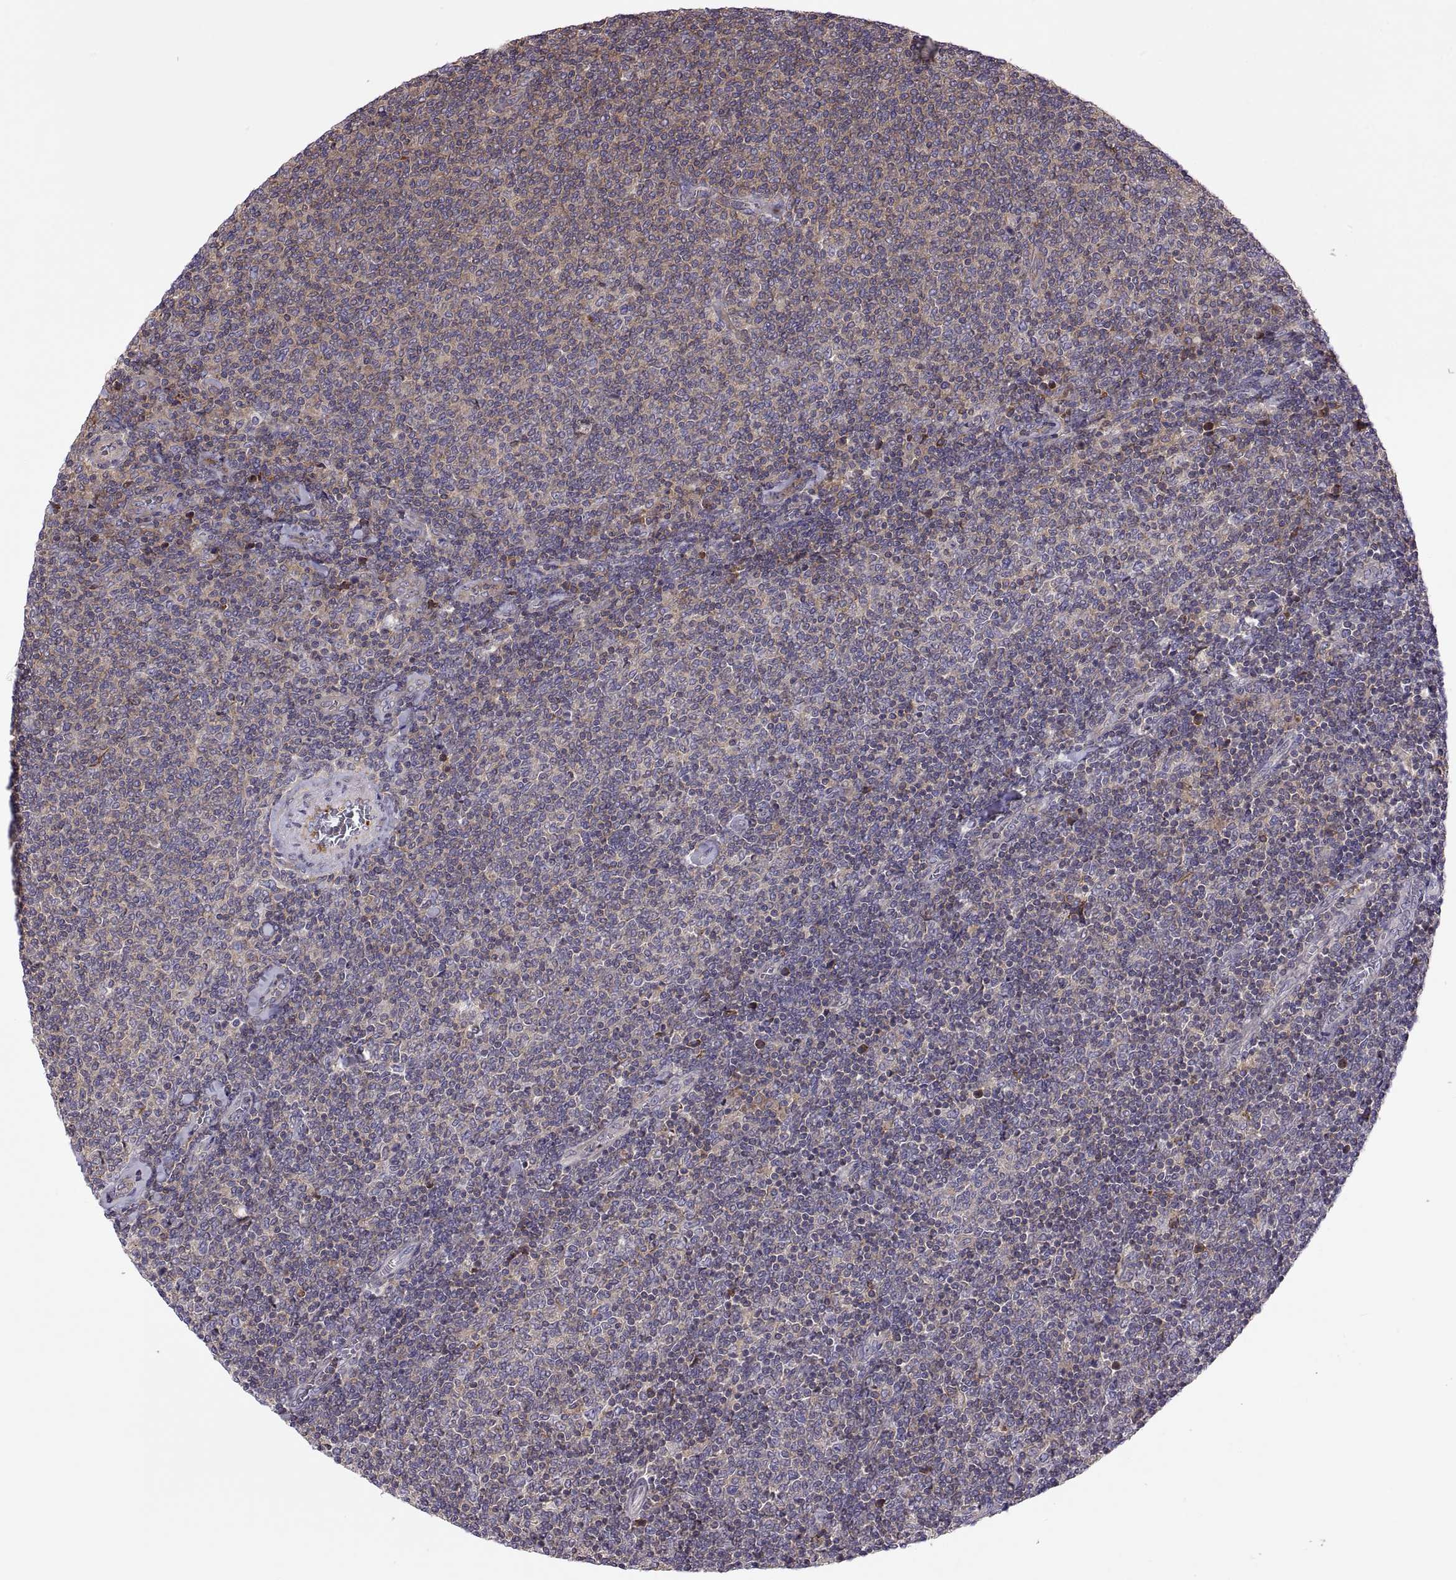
{"staining": {"intensity": "weak", "quantity": "25%-75%", "location": "cytoplasmic/membranous"}, "tissue": "lymphoma", "cell_type": "Tumor cells", "image_type": "cancer", "snomed": [{"axis": "morphology", "description": "Malignant lymphoma, non-Hodgkin's type, Low grade"}, {"axis": "topography", "description": "Lymph node"}], "caption": "IHC image of lymphoma stained for a protein (brown), which displays low levels of weak cytoplasmic/membranous expression in about 25%-75% of tumor cells.", "gene": "SPATA32", "patient": {"sex": "male", "age": 52}}